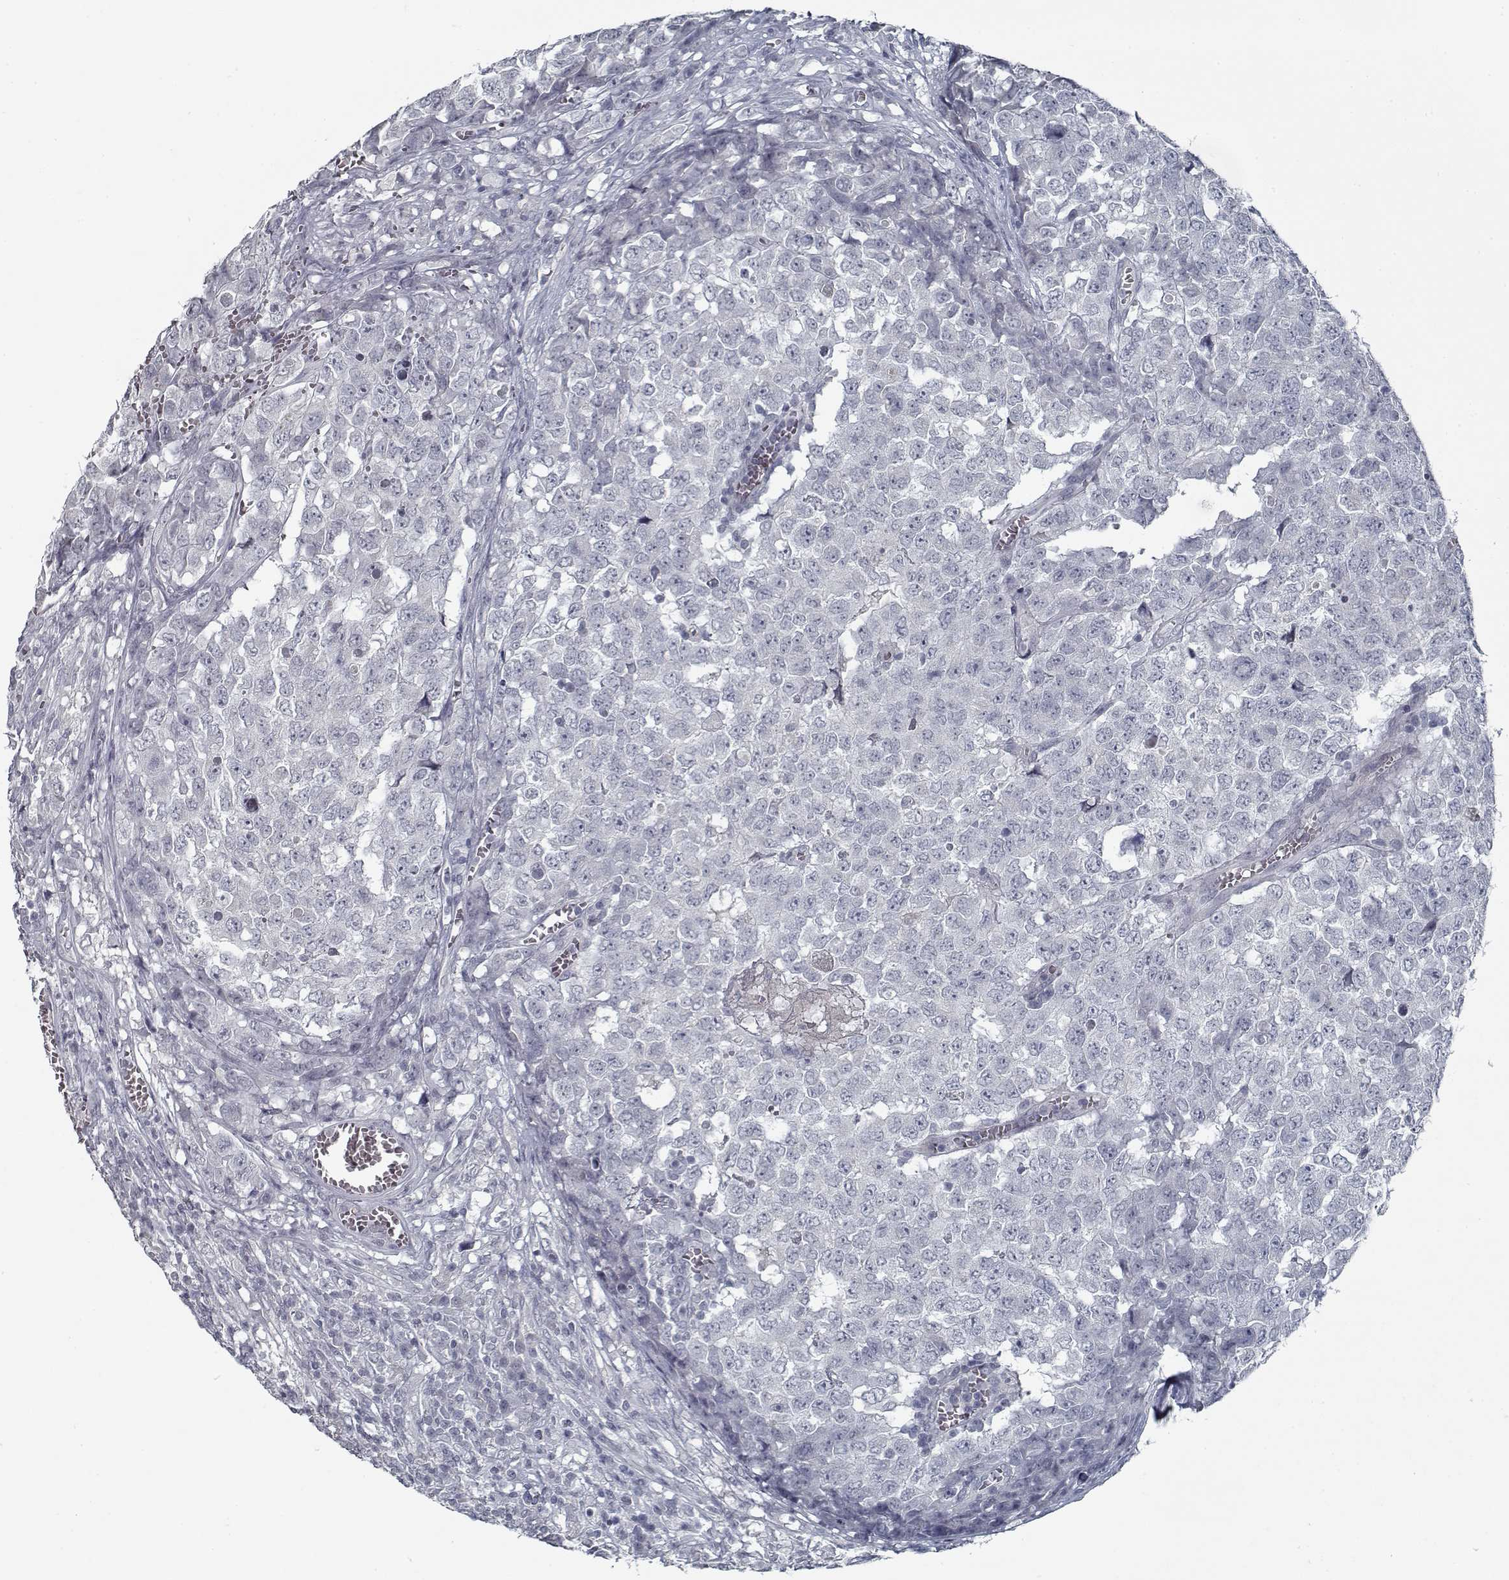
{"staining": {"intensity": "negative", "quantity": "none", "location": "none"}, "tissue": "testis cancer", "cell_type": "Tumor cells", "image_type": "cancer", "snomed": [{"axis": "morphology", "description": "Carcinoma, Embryonal, NOS"}, {"axis": "topography", "description": "Testis"}], "caption": "IHC micrograph of testis cancer (embryonal carcinoma) stained for a protein (brown), which shows no positivity in tumor cells.", "gene": "GAD2", "patient": {"sex": "male", "age": 23}}